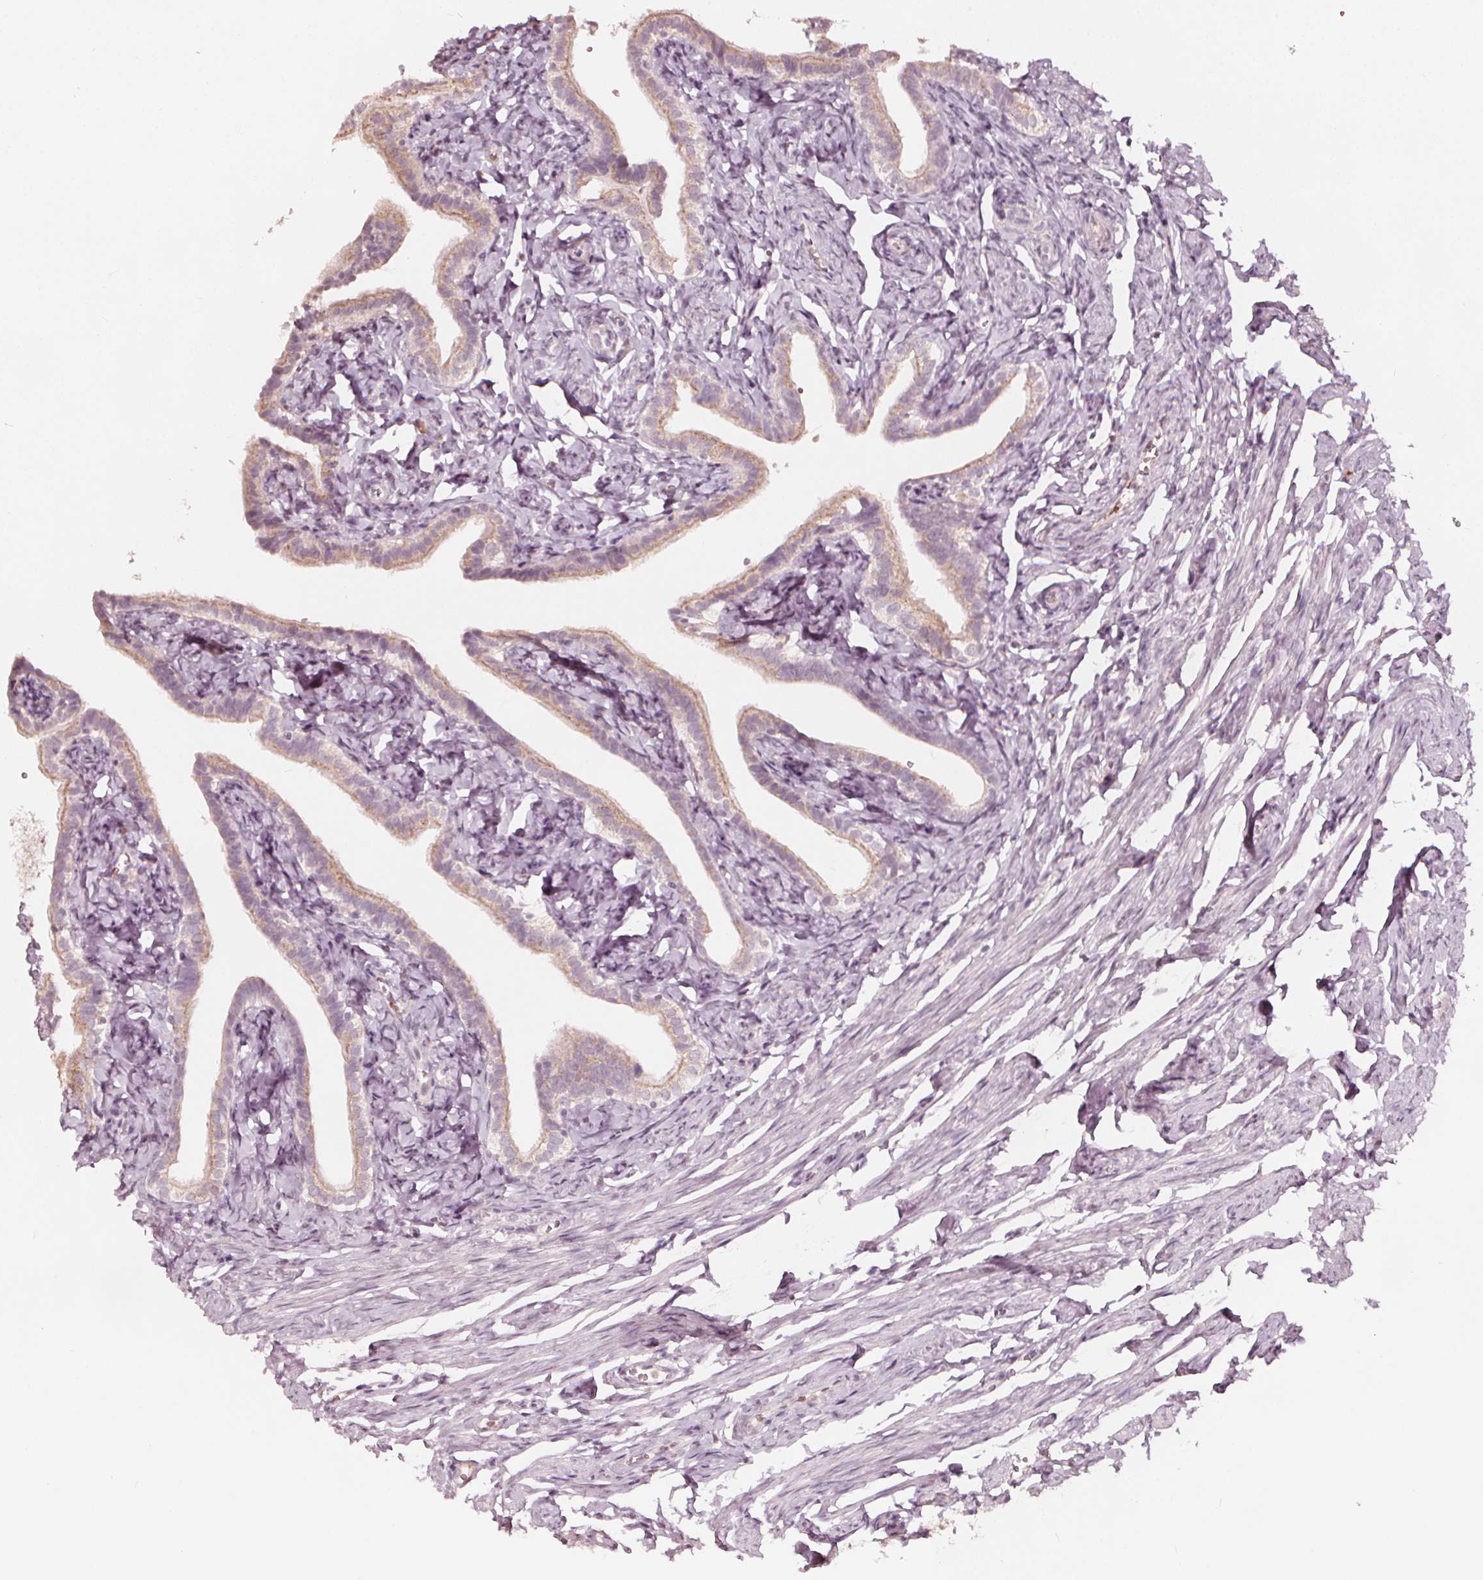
{"staining": {"intensity": "weak", "quantity": "25%-75%", "location": "cytoplasmic/membranous"}, "tissue": "fallopian tube", "cell_type": "Glandular cells", "image_type": "normal", "snomed": [{"axis": "morphology", "description": "Normal tissue, NOS"}, {"axis": "topography", "description": "Fallopian tube"}], "caption": "Protein expression by IHC displays weak cytoplasmic/membranous expression in approximately 25%-75% of glandular cells in benign fallopian tube.", "gene": "NPC1L1", "patient": {"sex": "female", "age": 41}}